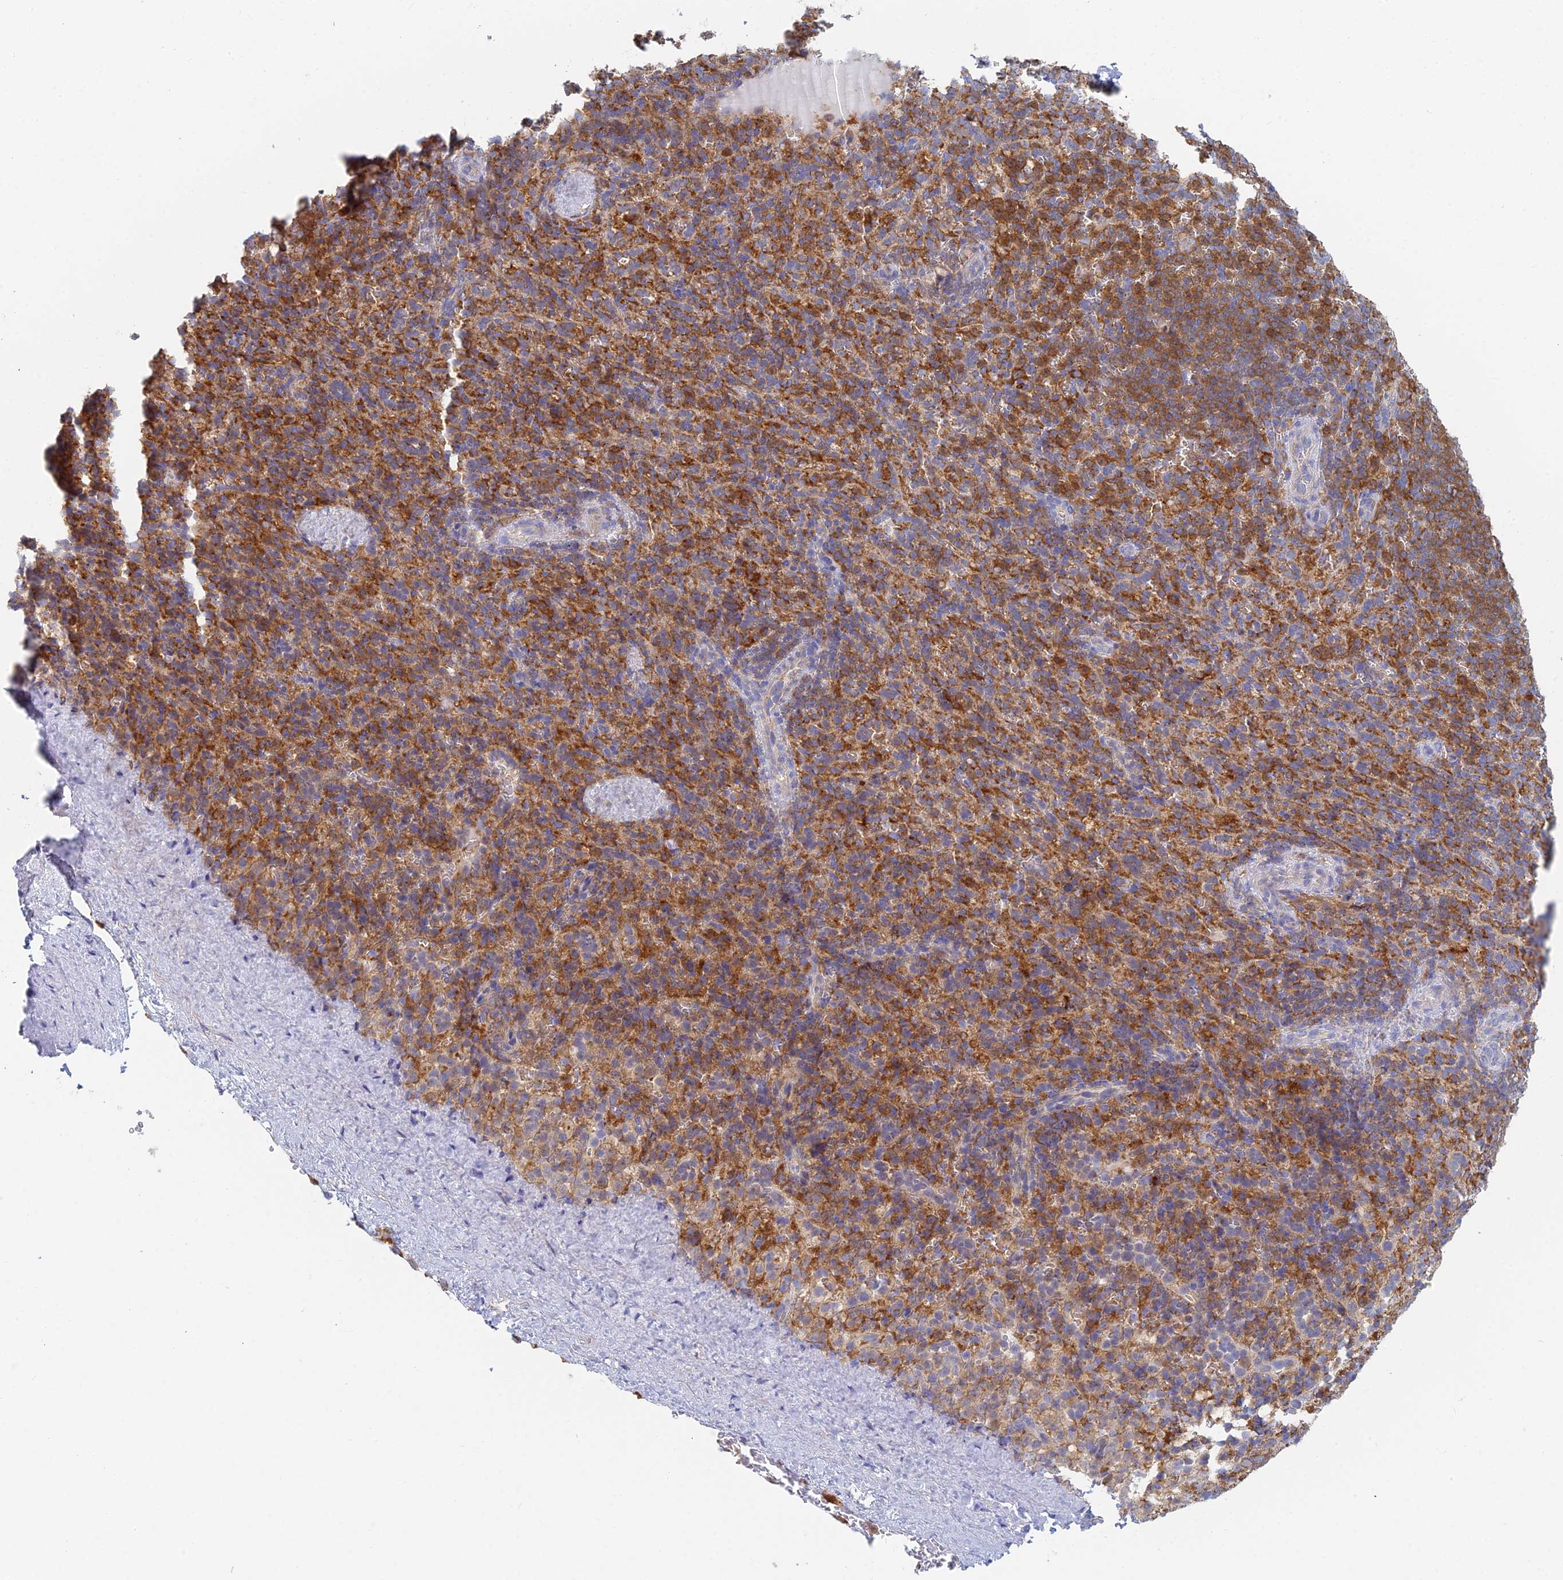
{"staining": {"intensity": "moderate", "quantity": "<25%", "location": "cytoplasmic/membranous"}, "tissue": "spleen", "cell_type": "Cells in red pulp", "image_type": "normal", "snomed": [{"axis": "morphology", "description": "Normal tissue, NOS"}, {"axis": "topography", "description": "Spleen"}], "caption": "Immunohistochemistry of unremarkable human spleen displays low levels of moderate cytoplasmic/membranous staining in about <25% of cells in red pulp.", "gene": "STRN4", "patient": {"sex": "female", "age": 21}}